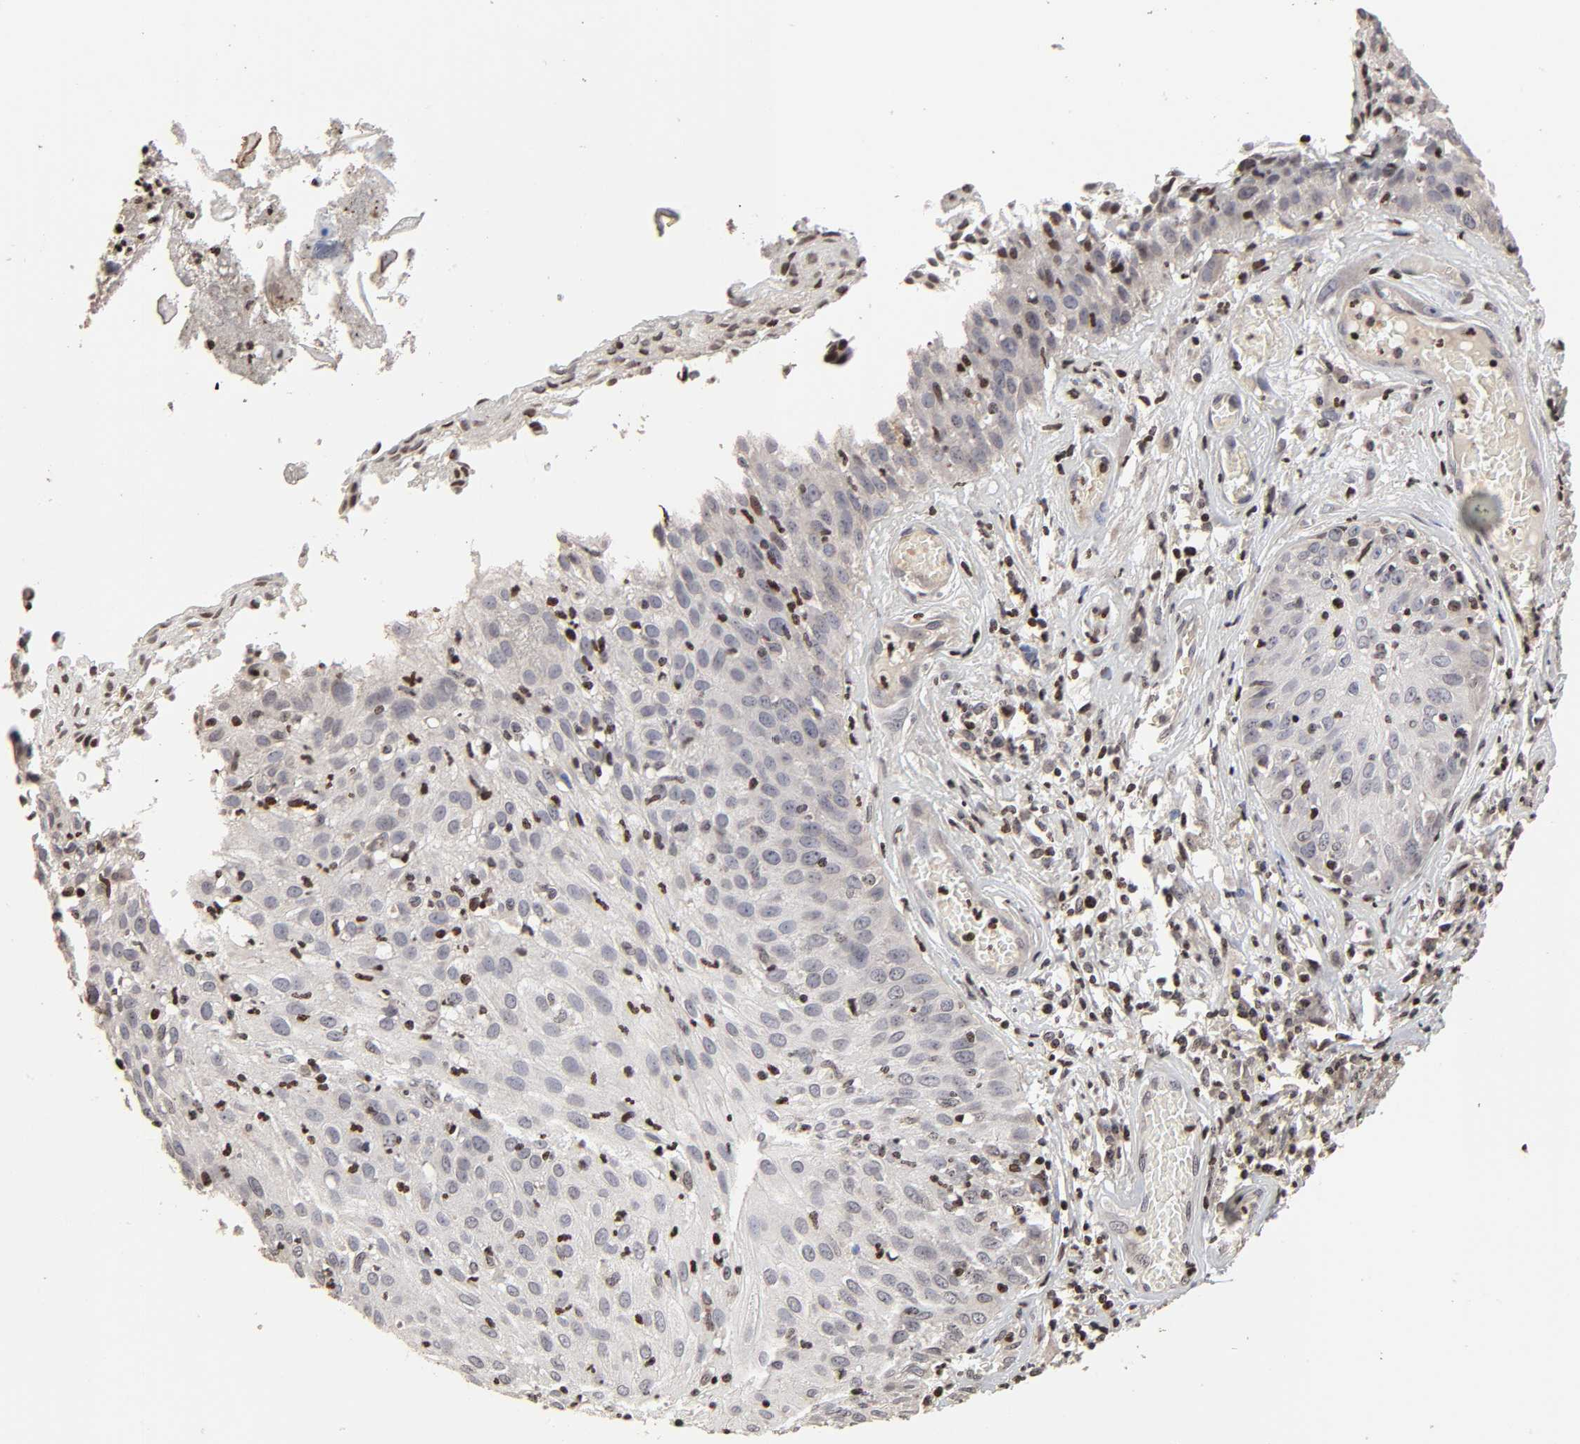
{"staining": {"intensity": "negative", "quantity": "none", "location": "none"}, "tissue": "skin cancer", "cell_type": "Tumor cells", "image_type": "cancer", "snomed": [{"axis": "morphology", "description": "Squamous cell carcinoma, NOS"}, {"axis": "topography", "description": "Skin"}], "caption": "IHC image of human skin cancer (squamous cell carcinoma) stained for a protein (brown), which shows no expression in tumor cells.", "gene": "ZNF473", "patient": {"sex": "male", "age": 65}}